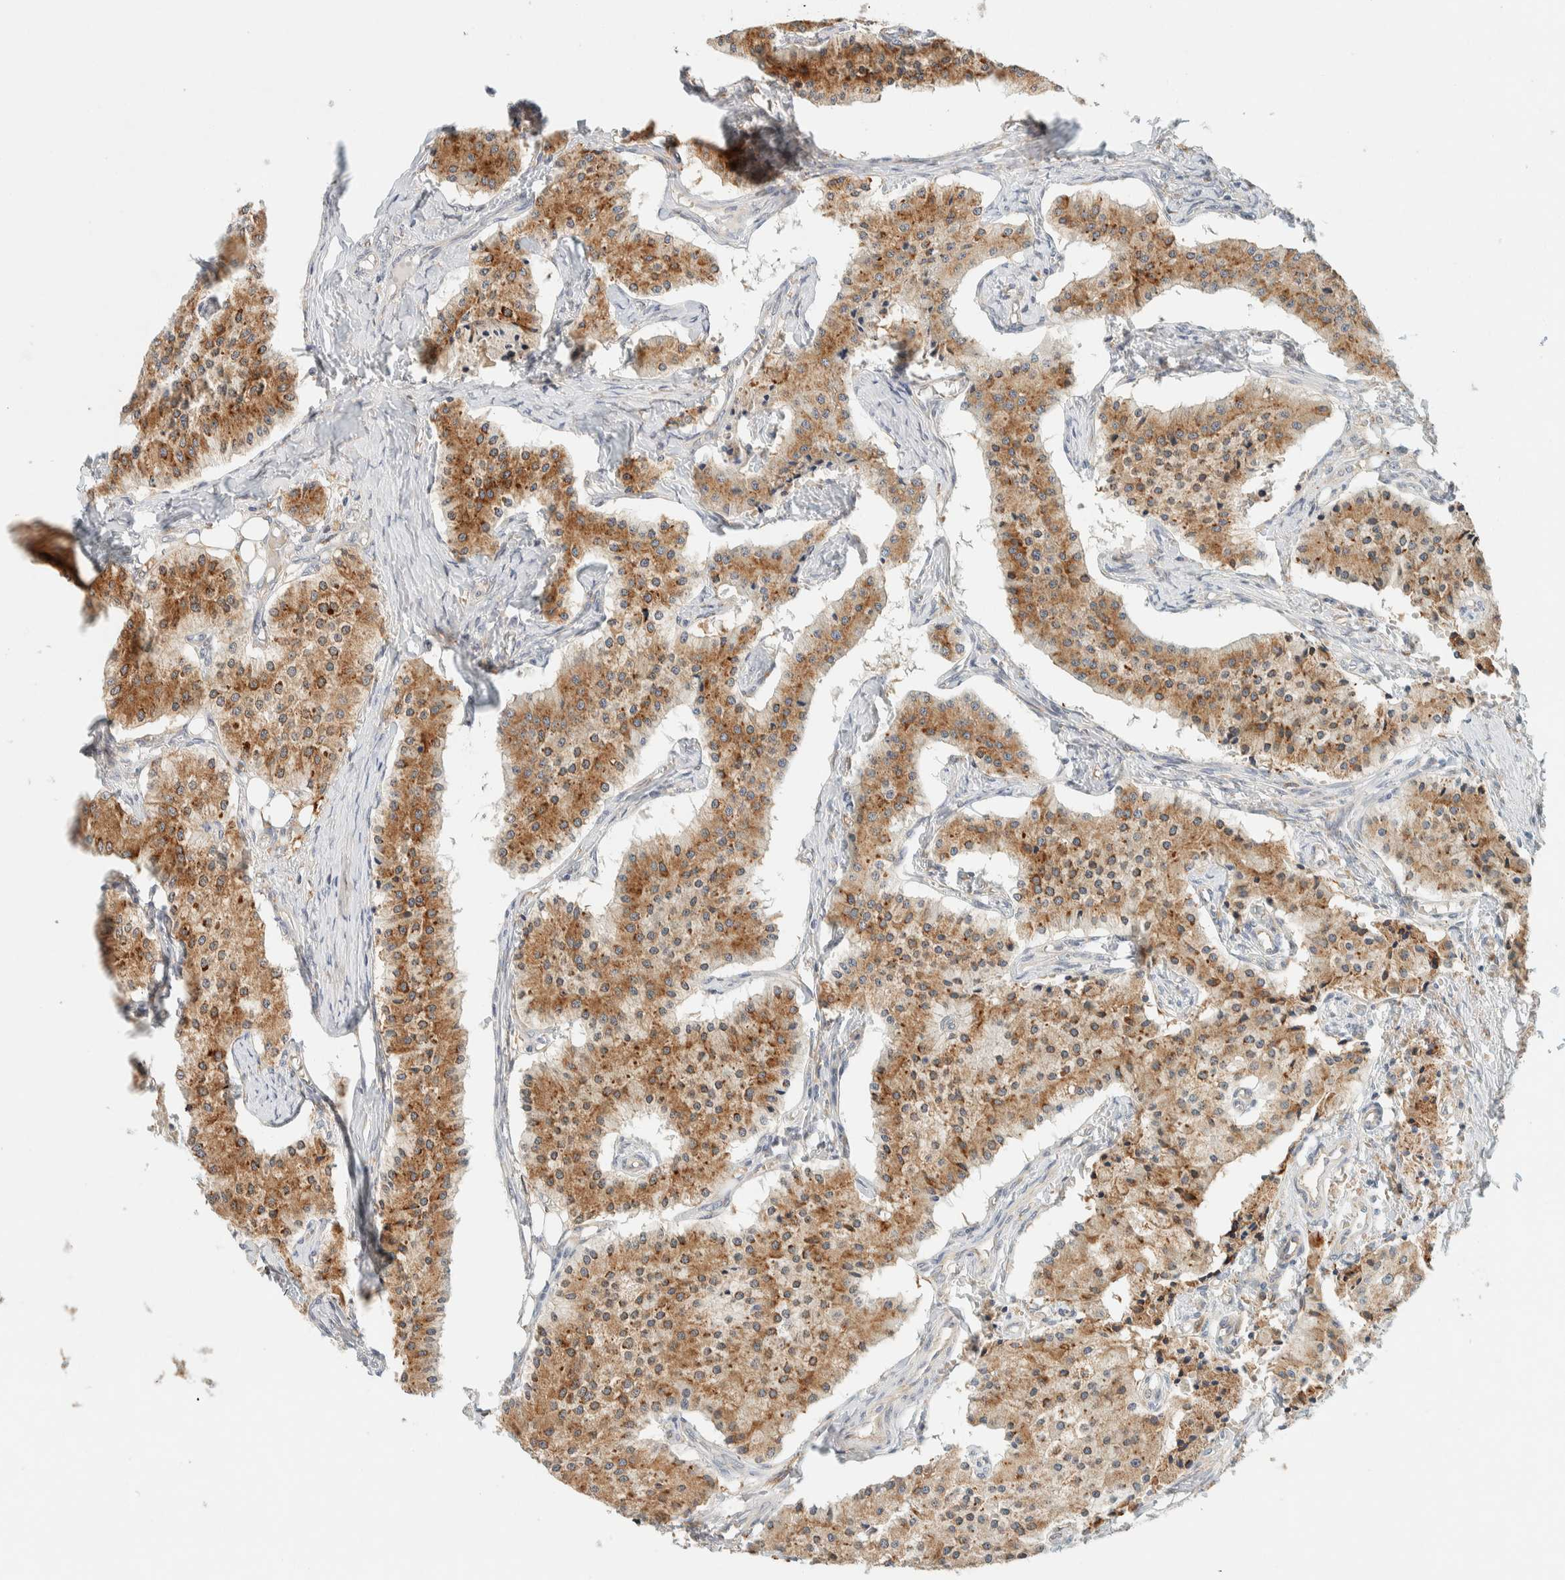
{"staining": {"intensity": "moderate", "quantity": ">75%", "location": "cytoplasmic/membranous"}, "tissue": "carcinoid", "cell_type": "Tumor cells", "image_type": "cancer", "snomed": [{"axis": "morphology", "description": "Carcinoid, malignant, NOS"}, {"axis": "topography", "description": "Colon"}], "caption": "Protein staining of carcinoid tissue exhibits moderate cytoplasmic/membranous expression in about >75% of tumor cells.", "gene": "SUMF2", "patient": {"sex": "female", "age": 52}}